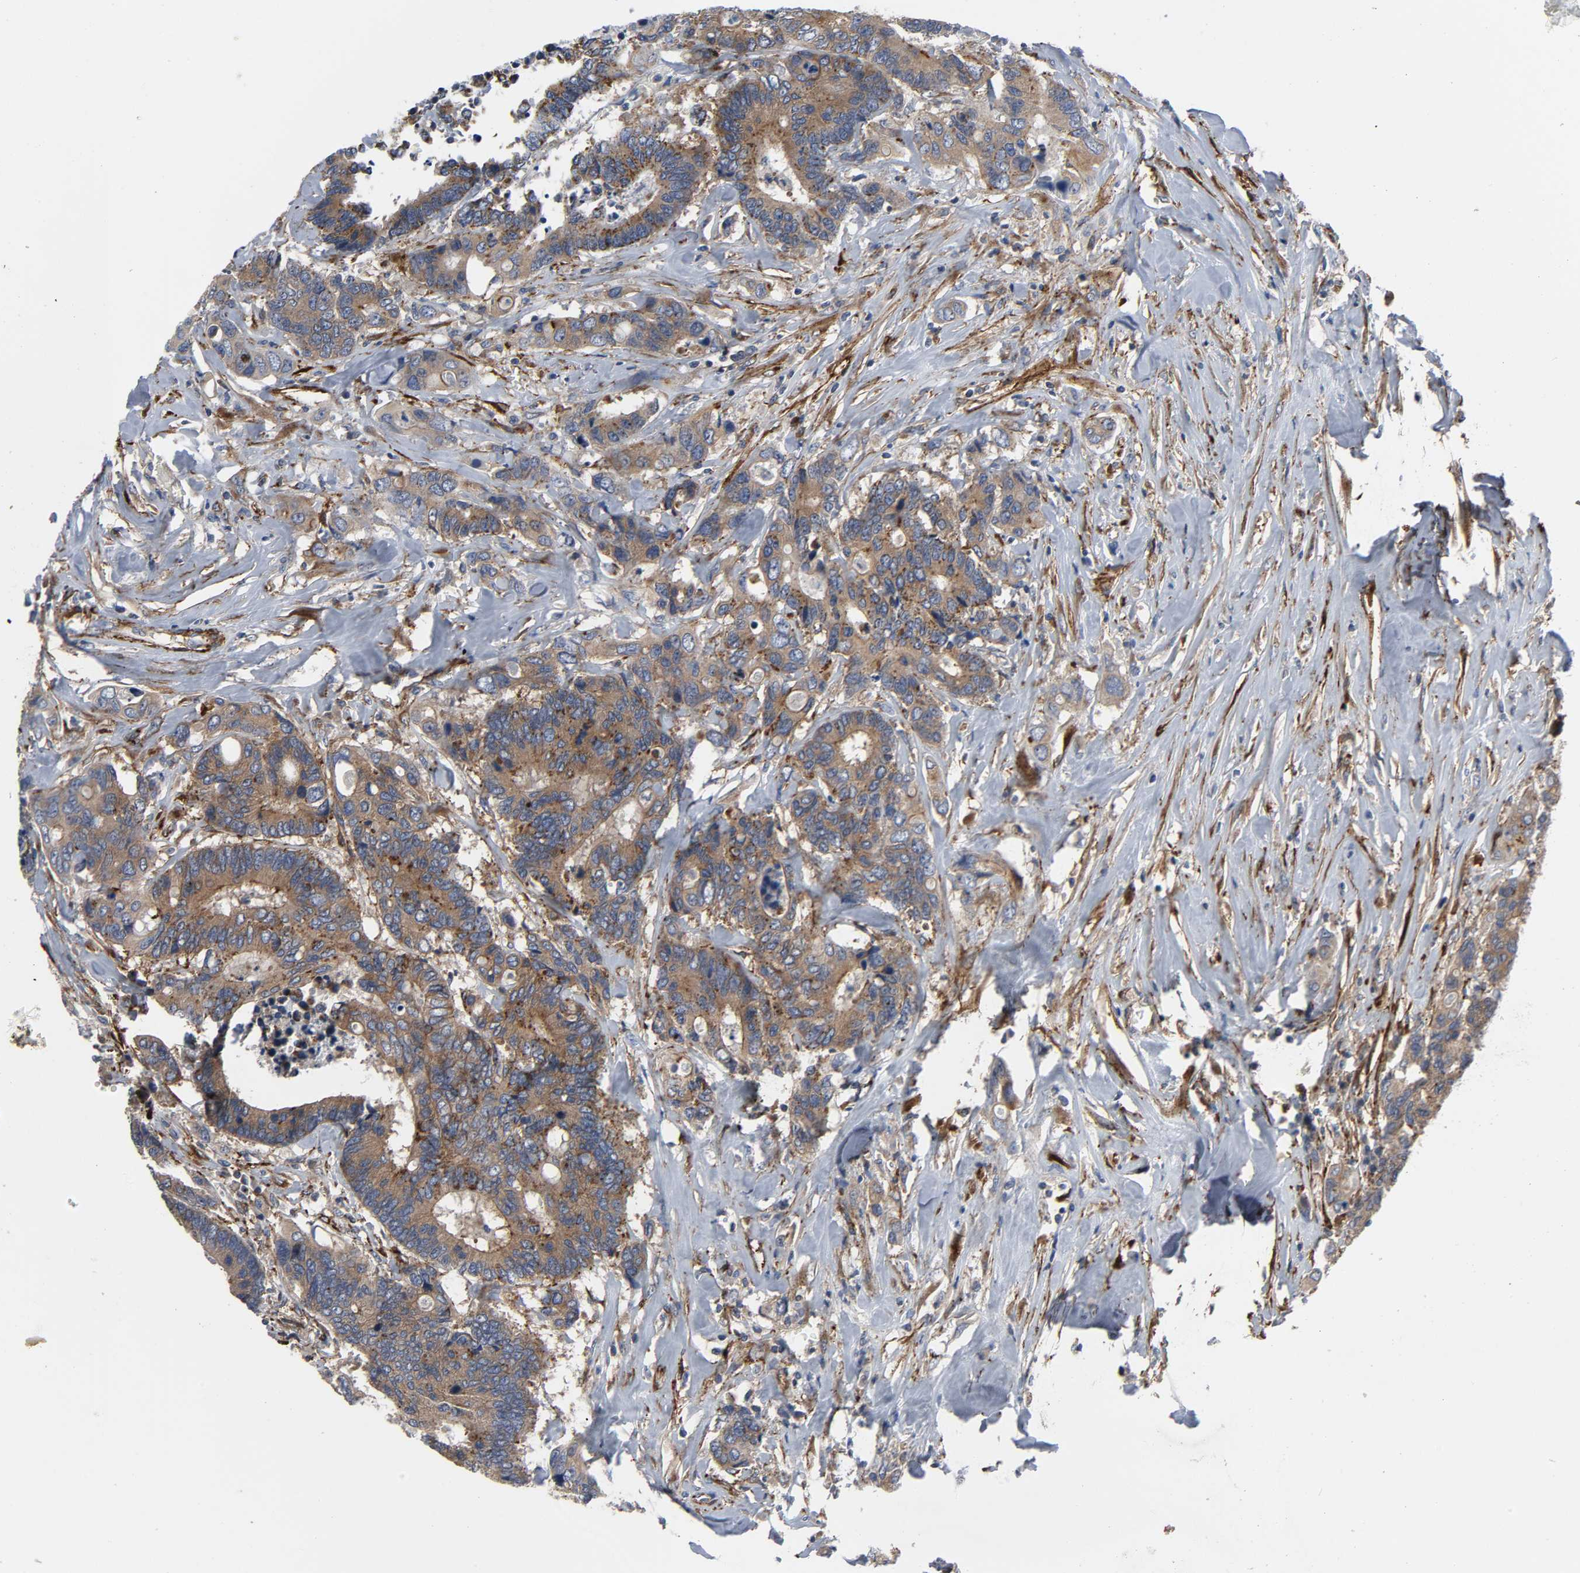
{"staining": {"intensity": "moderate", "quantity": ">75%", "location": "cytoplasmic/membranous"}, "tissue": "colorectal cancer", "cell_type": "Tumor cells", "image_type": "cancer", "snomed": [{"axis": "morphology", "description": "Adenocarcinoma, NOS"}, {"axis": "topography", "description": "Rectum"}], "caption": "Colorectal cancer (adenocarcinoma) stained with DAB immunohistochemistry shows medium levels of moderate cytoplasmic/membranous expression in about >75% of tumor cells. The staining is performed using DAB (3,3'-diaminobenzidine) brown chromogen to label protein expression. The nuclei are counter-stained blue using hematoxylin.", "gene": "ARHGAP1", "patient": {"sex": "male", "age": 55}}